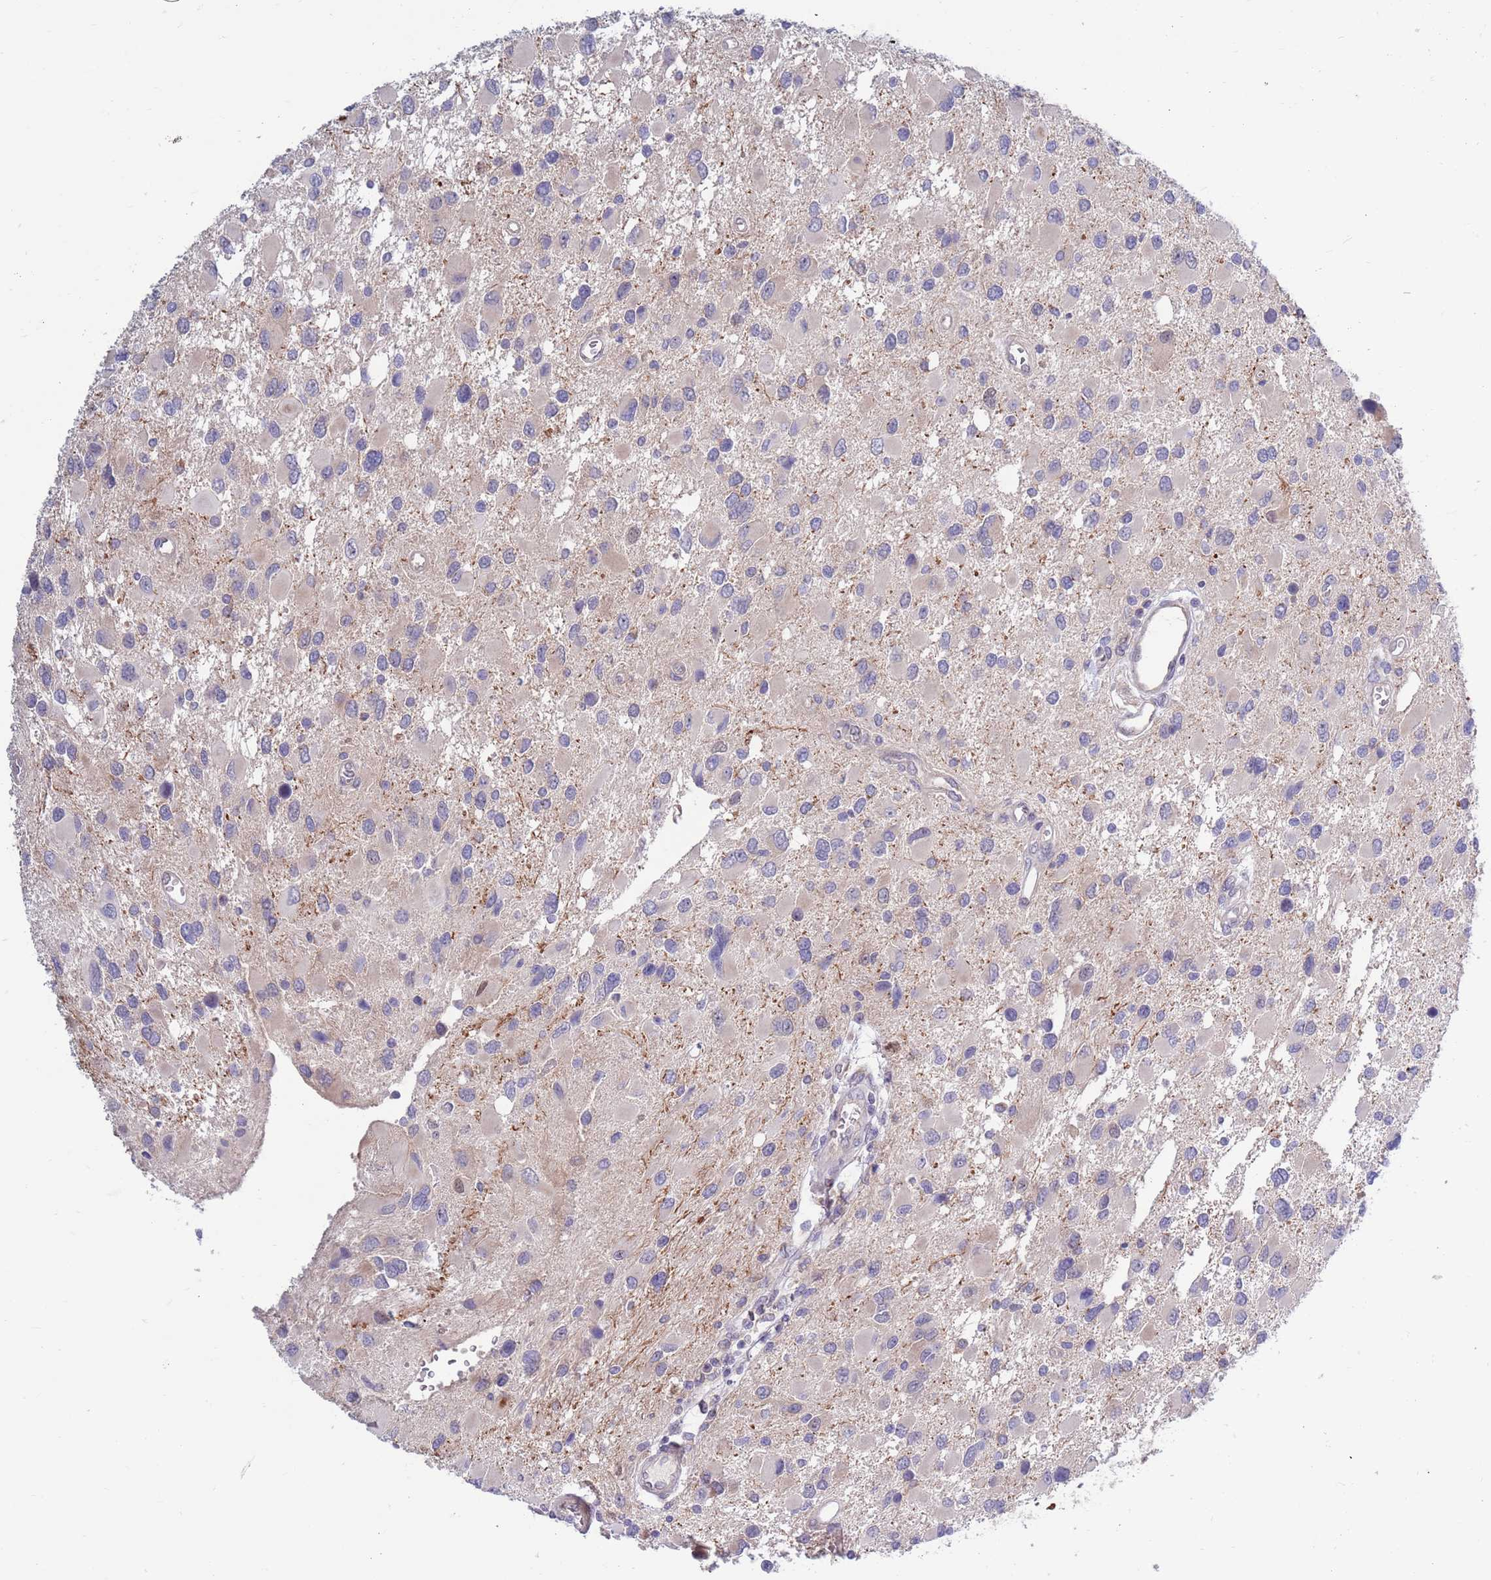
{"staining": {"intensity": "negative", "quantity": "none", "location": "none"}, "tissue": "glioma", "cell_type": "Tumor cells", "image_type": "cancer", "snomed": [{"axis": "morphology", "description": "Glioma, malignant, High grade"}, {"axis": "topography", "description": "Brain"}], "caption": "DAB immunohistochemical staining of glioma reveals no significant expression in tumor cells. (DAB IHC with hematoxylin counter stain).", "gene": "KLHL29", "patient": {"sex": "male", "age": 53}}